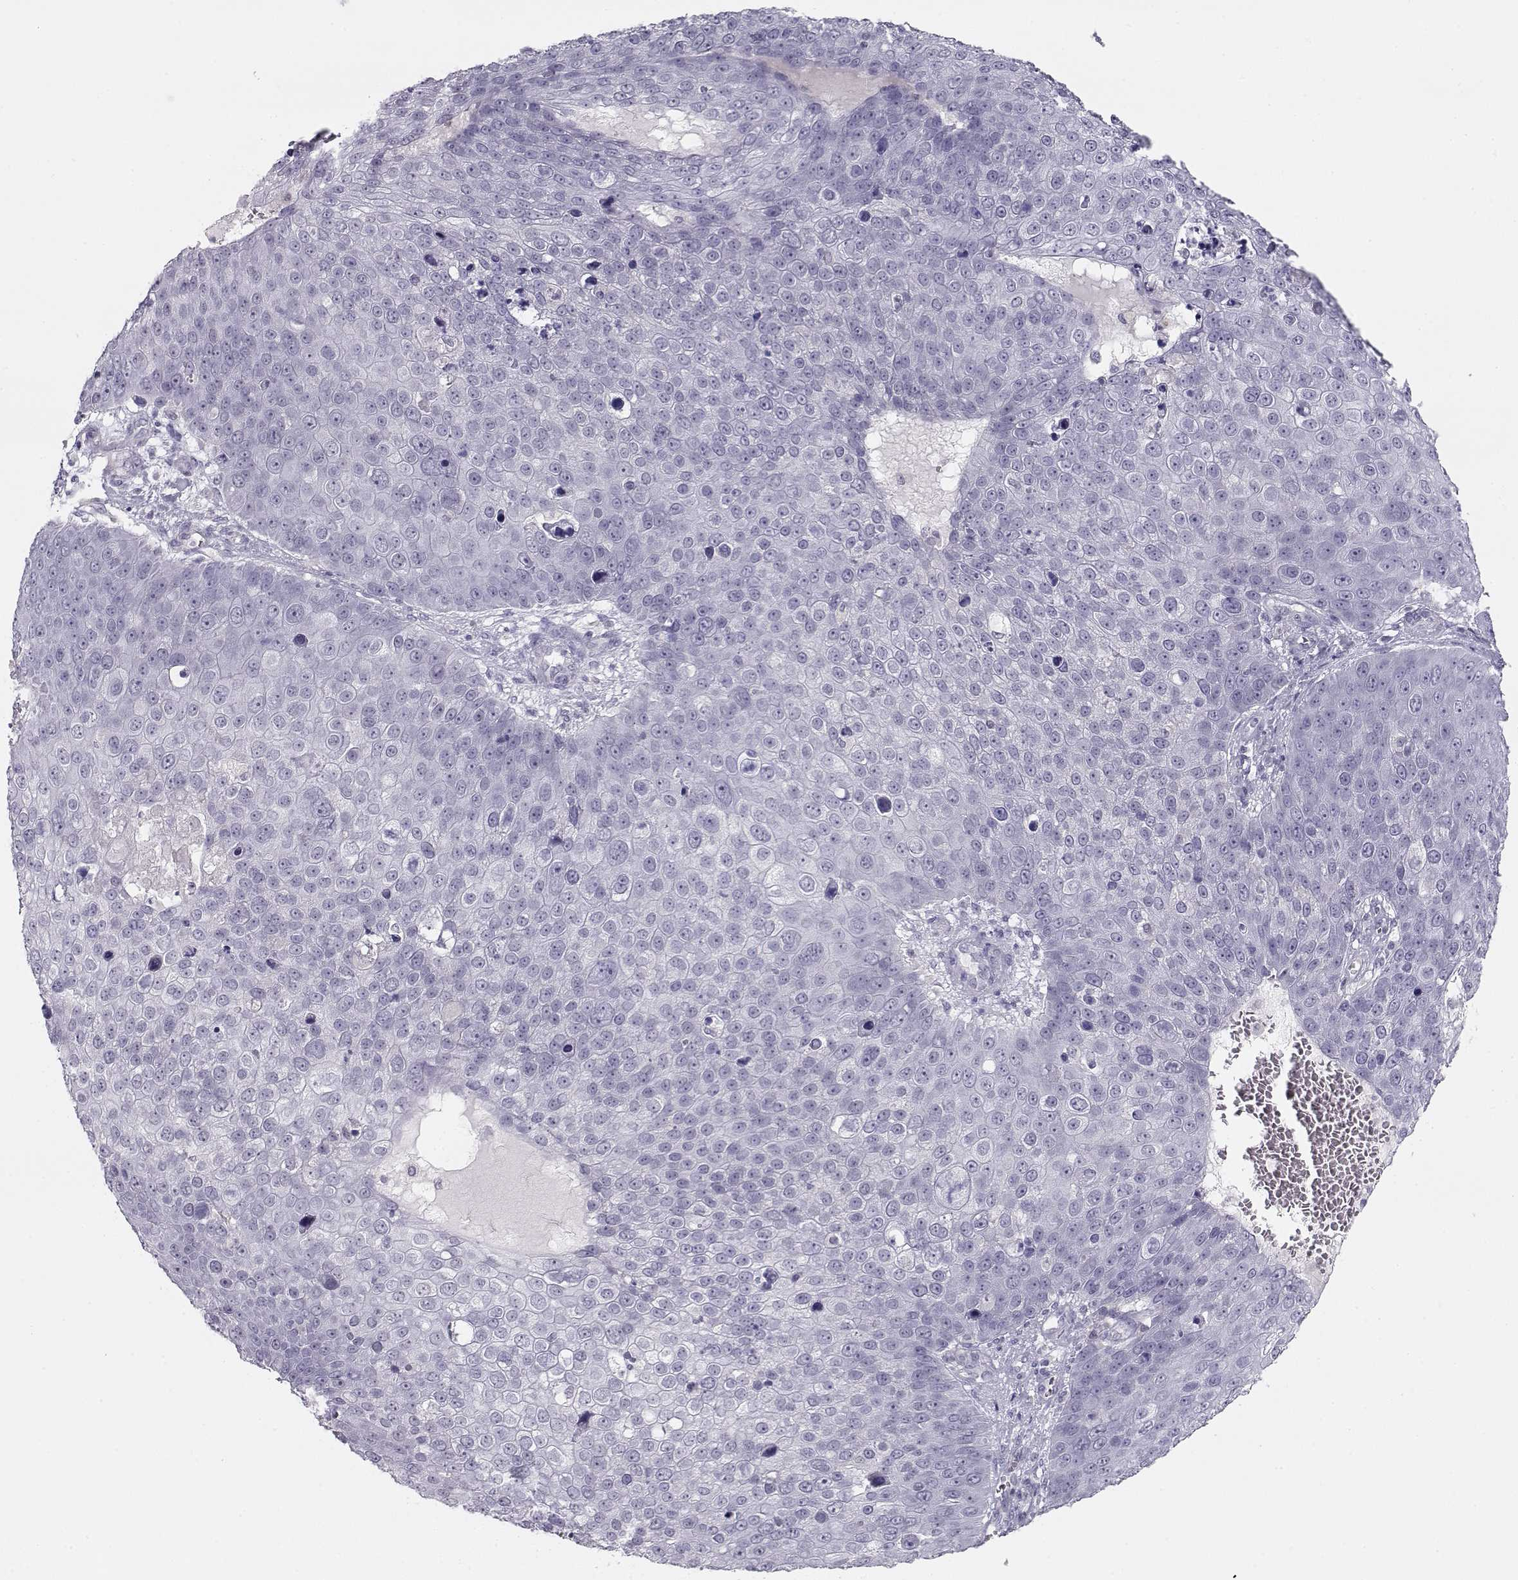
{"staining": {"intensity": "negative", "quantity": "none", "location": "none"}, "tissue": "skin cancer", "cell_type": "Tumor cells", "image_type": "cancer", "snomed": [{"axis": "morphology", "description": "Squamous cell carcinoma, NOS"}, {"axis": "topography", "description": "Skin"}], "caption": "Immunohistochemical staining of human skin cancer reveals no significant expression in tumor cells.", "gene": "IMPG1", "patient": {"sex": "male", "age": 71}}